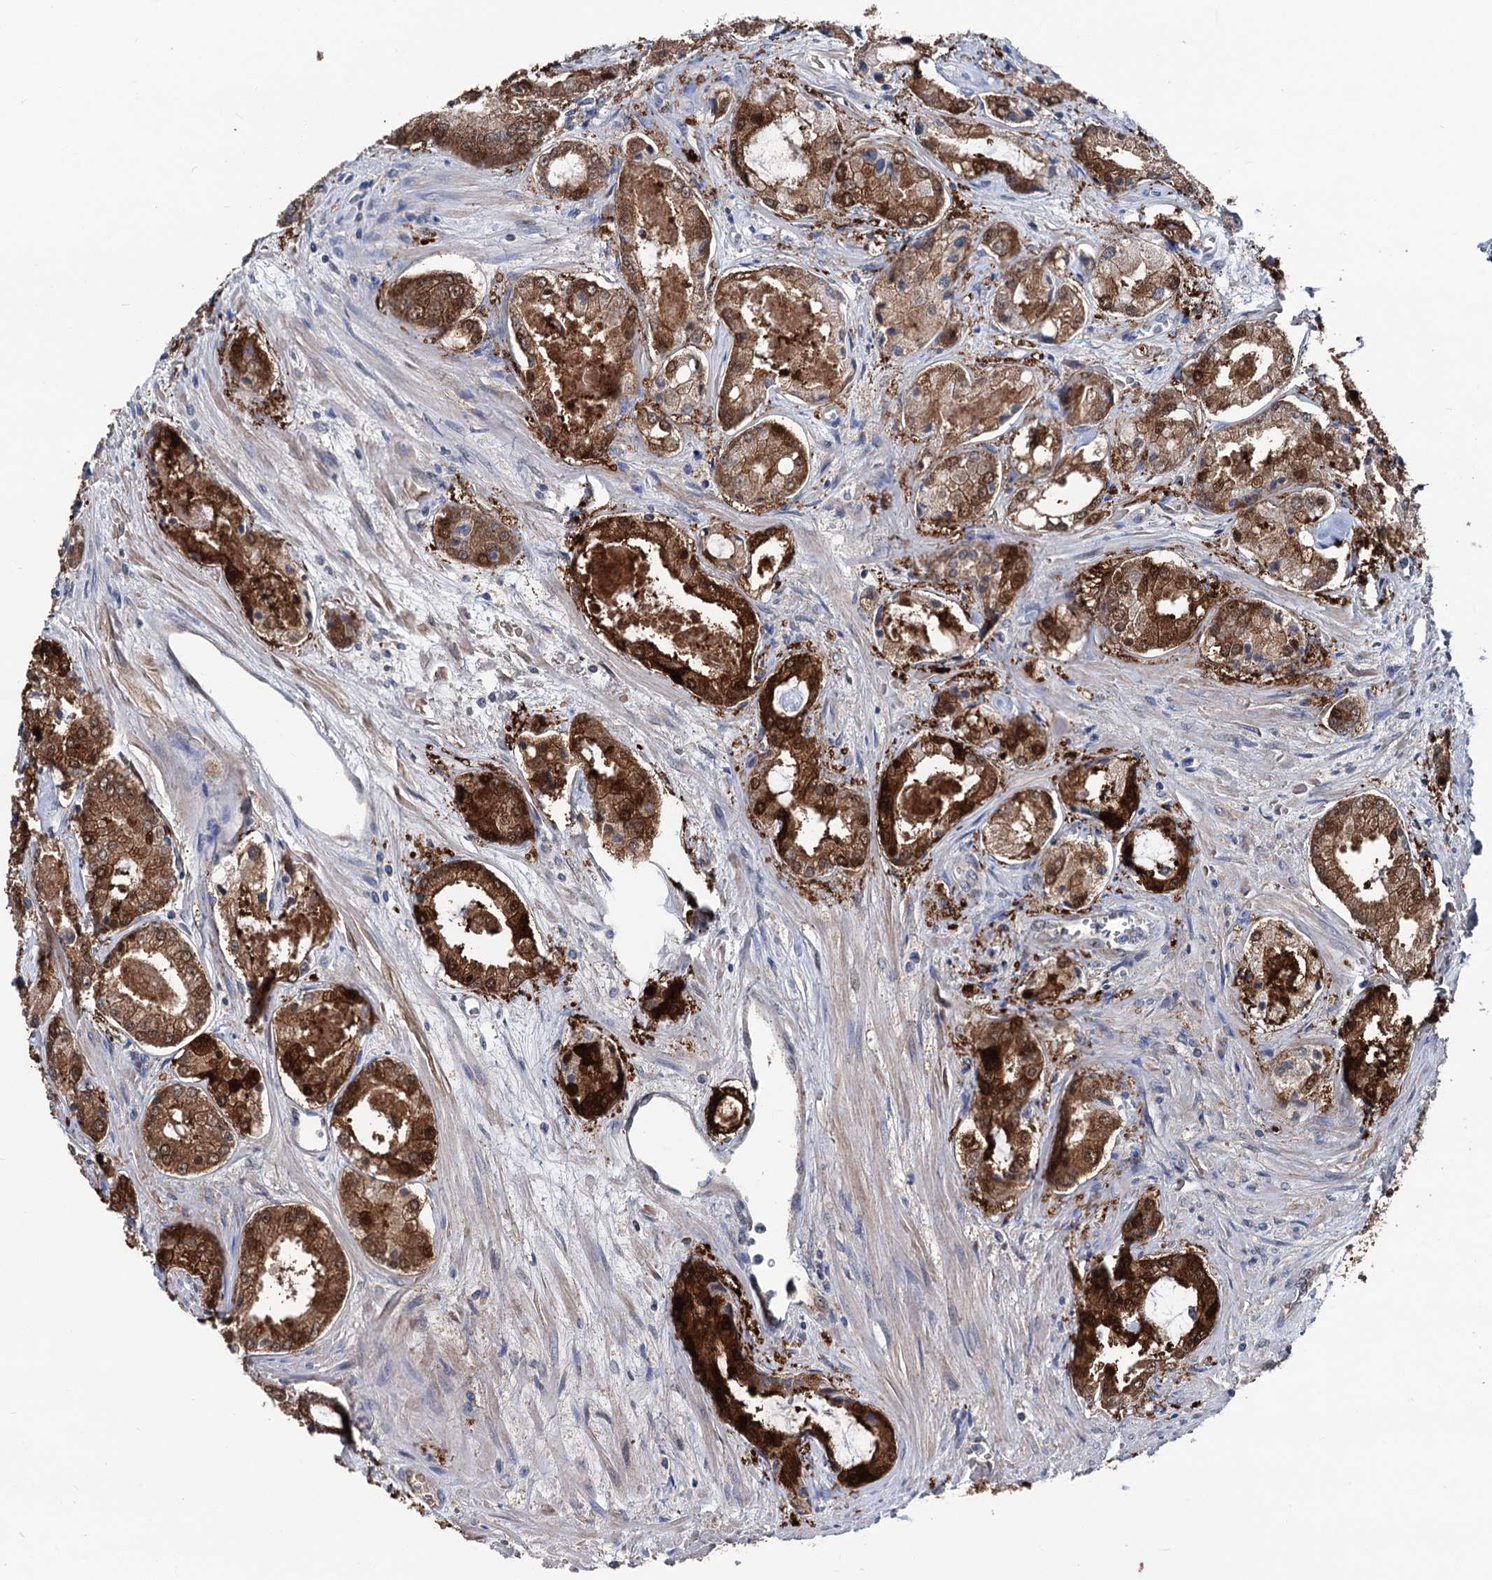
{"staining": {"intensity": "moderate", "quantity": ">75%", "location": "cytoplasmic/membranous,nuclear"}, "tissue": "prostate cancer", "cell_type": "Tumor cells", "image_type": "cancer", "snomed": [{"axis": "morphology", "description": "Adenocarcinoma, Low grade"}, {"axis": "topography", "description": "Prostate"}], "caption": "Prostate cancer was stained to show a protein in brown. There is medium levels of moderate cytoplasmic/membranous and nuclear staining in about >75% of tumor cells.", "gene": "GLO1", "patient": {"sex": "male", "age": 68}}